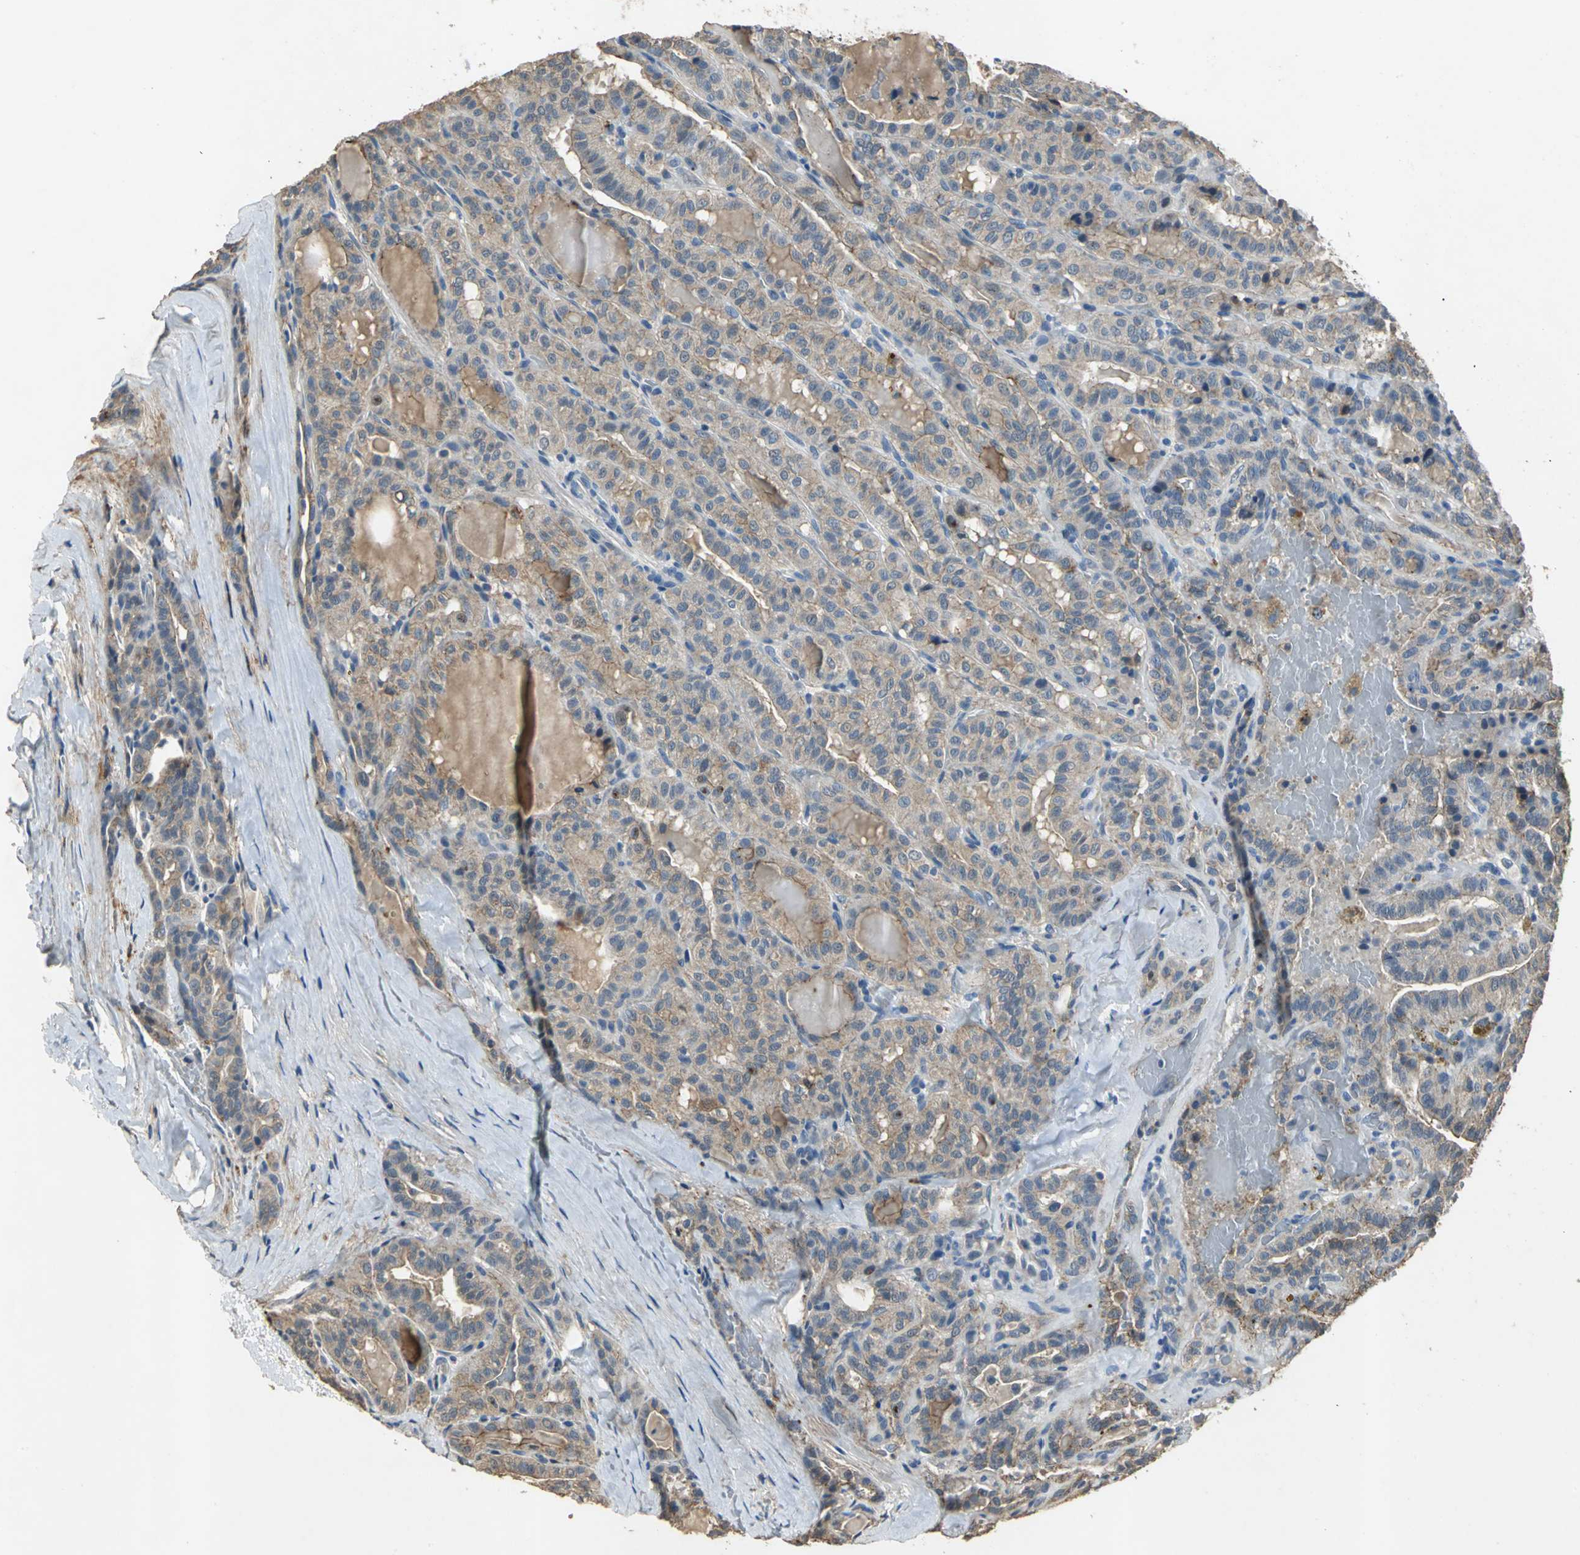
{"staining": {"intensity": "moderate", "quantity": ">75%", "location": "cytoplasmic/membranous"}, "tissue": "thyroid cancer", "cell_type": "Tumor cells", "image_type": "cancer", "snomed": [{"axis": "morphology", "description": "Papillary adenocarcinoma, NOS"}, {"axis": "topography", "description": "Thyroid gland"}], "caption": "The micrograph demonstrates staining of thyroid cancer (papillary adenocarcinoma), revealing moderate cytoplasmic/membranous protein positivity (brown color) within tumor cells. (brown staining indicates protein expression, while blue staining denotes nuclei).", "gene": "OCLN", "patient": {"sex": "male", "age": 77}}